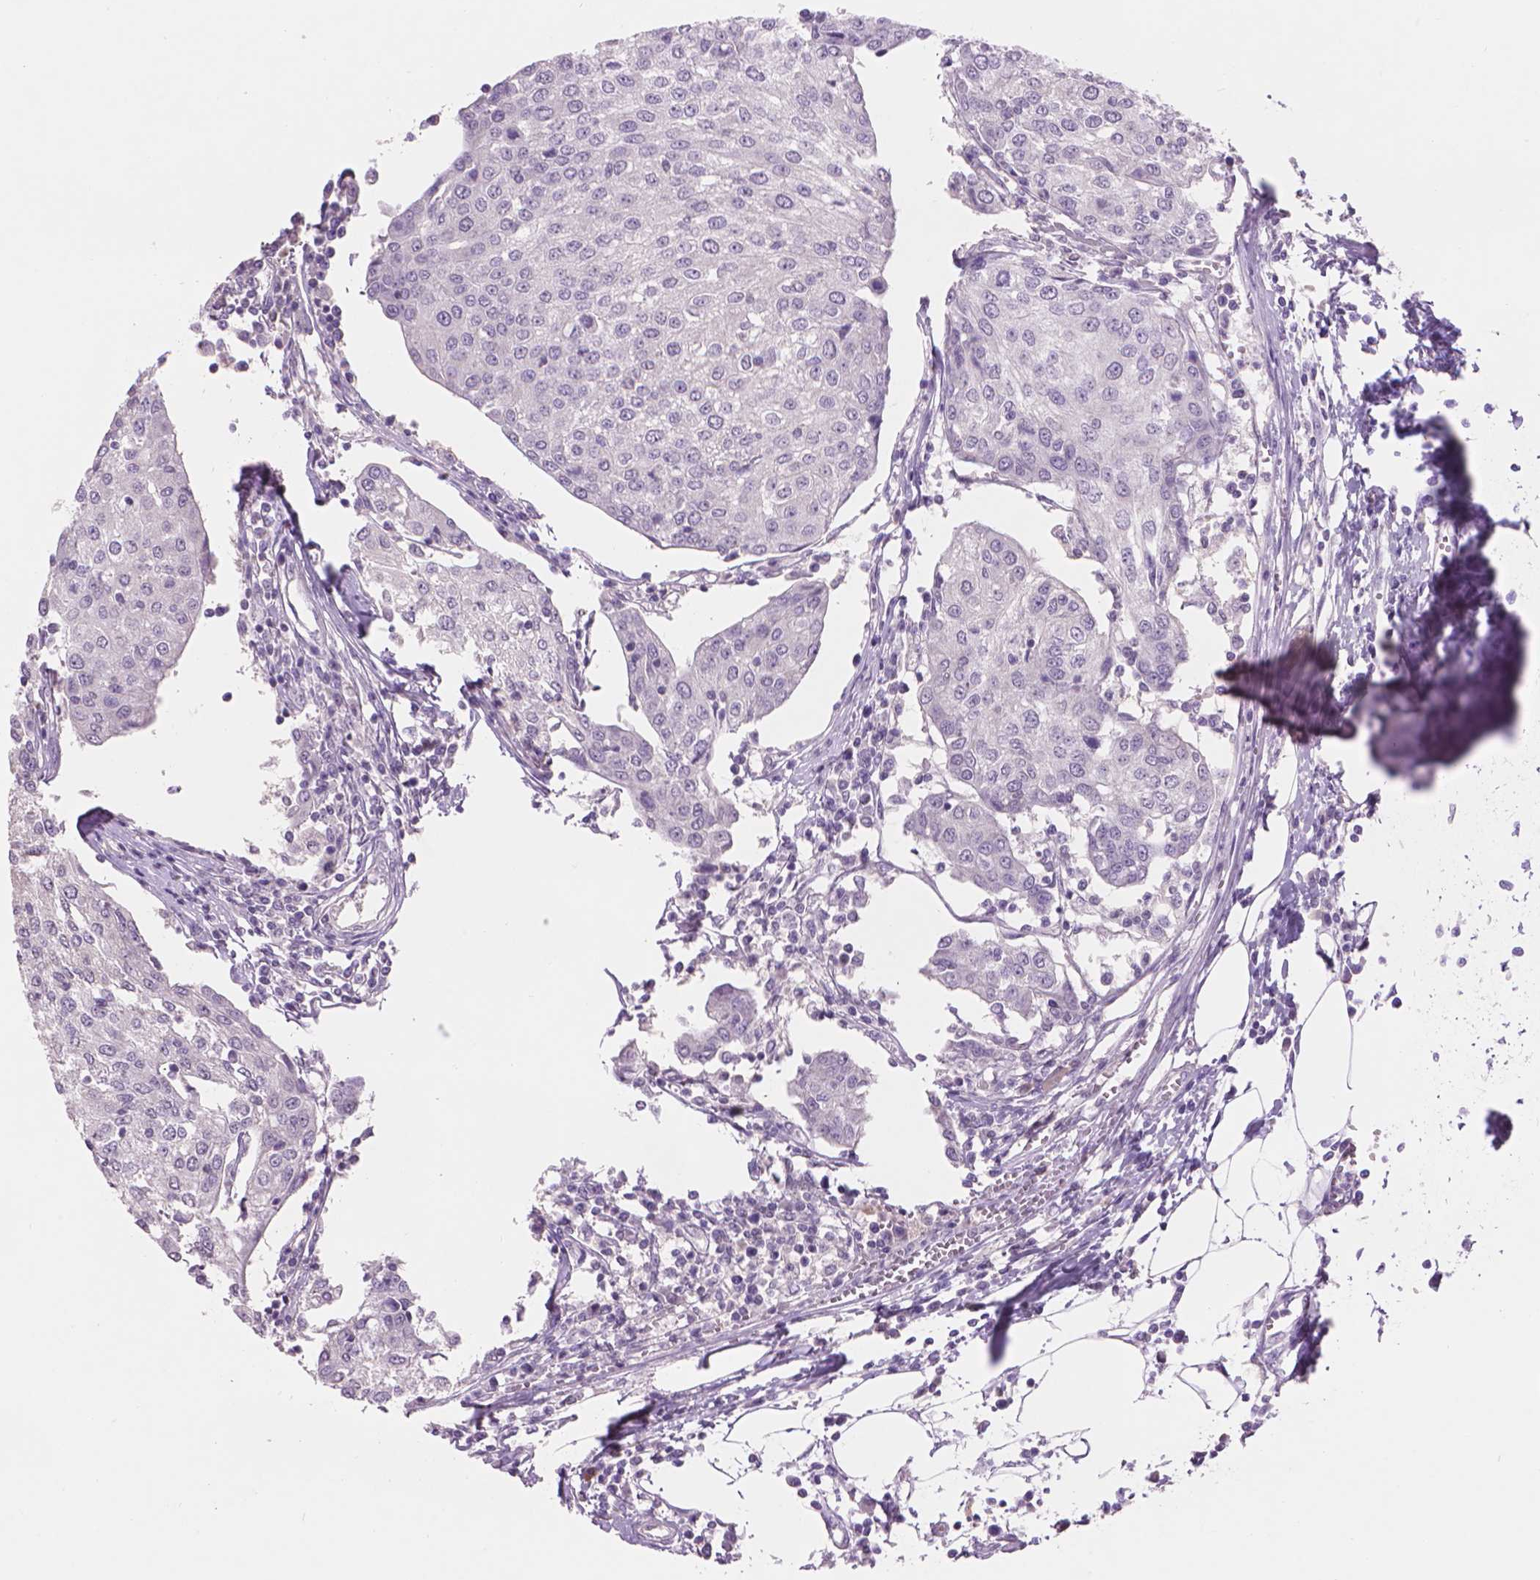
{"staining": {"intensity": "negative", "quantity": "none", "location": "none"}, "tissue": "urothelial cancer", "cell_type": "Tumor cells", "image_type": "cancer", "snomed": [{"axis": "morphology", "description": "Urothelial carcinoma, High grade"}, {"axis": "topography", "description": "Urinary bladder"}], "caption": "There is no significant staining in tumor cells of high-grade urothelial carcinoma.", "gene": "ENO2", "patient": {"sex": "female", "age": 85}}